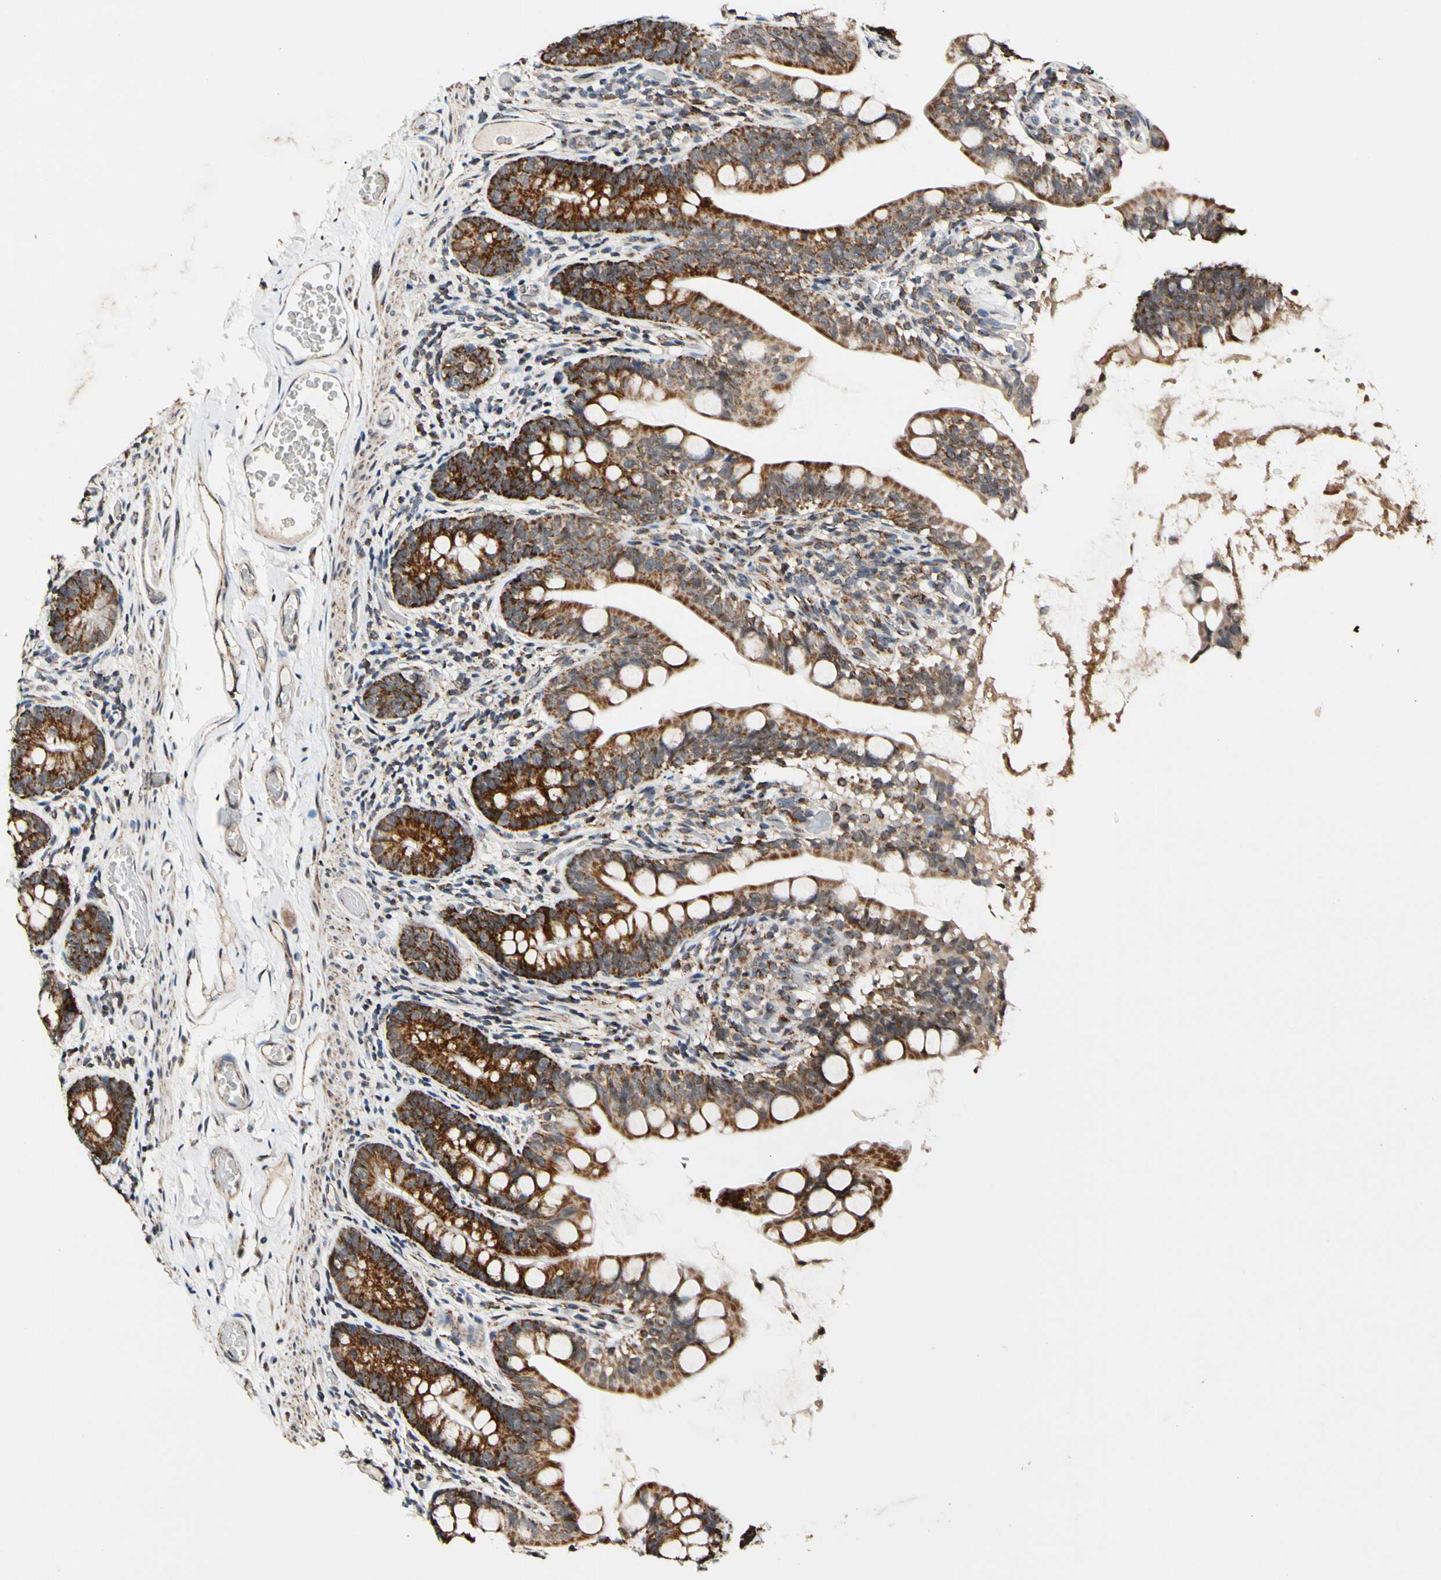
{"staining": {"intensity": "strong", "quantity": ">75%", "location": "cytoplasmic/membranous"}, "tissue": "small intestine", "cell_type": "Glandular cells", "image_type": "normal", "snomed": [{"axis": "morphology", "description": "Normal tissue, NOS"}, {"axis": "topography", "description": "Small intestine"}], "caption": "DAB immunohistochemical staining of normal small intestine demonstrates strong cytoplasmic/membranous protein expression in approximately >75% of glandular cells. Using DAB (brown) and hematoxylin (blue) stains, captured at high magnification using brightfield microscopy.", "gene": "KHDC4", "patient": {"sex": "female", "age": 56}}